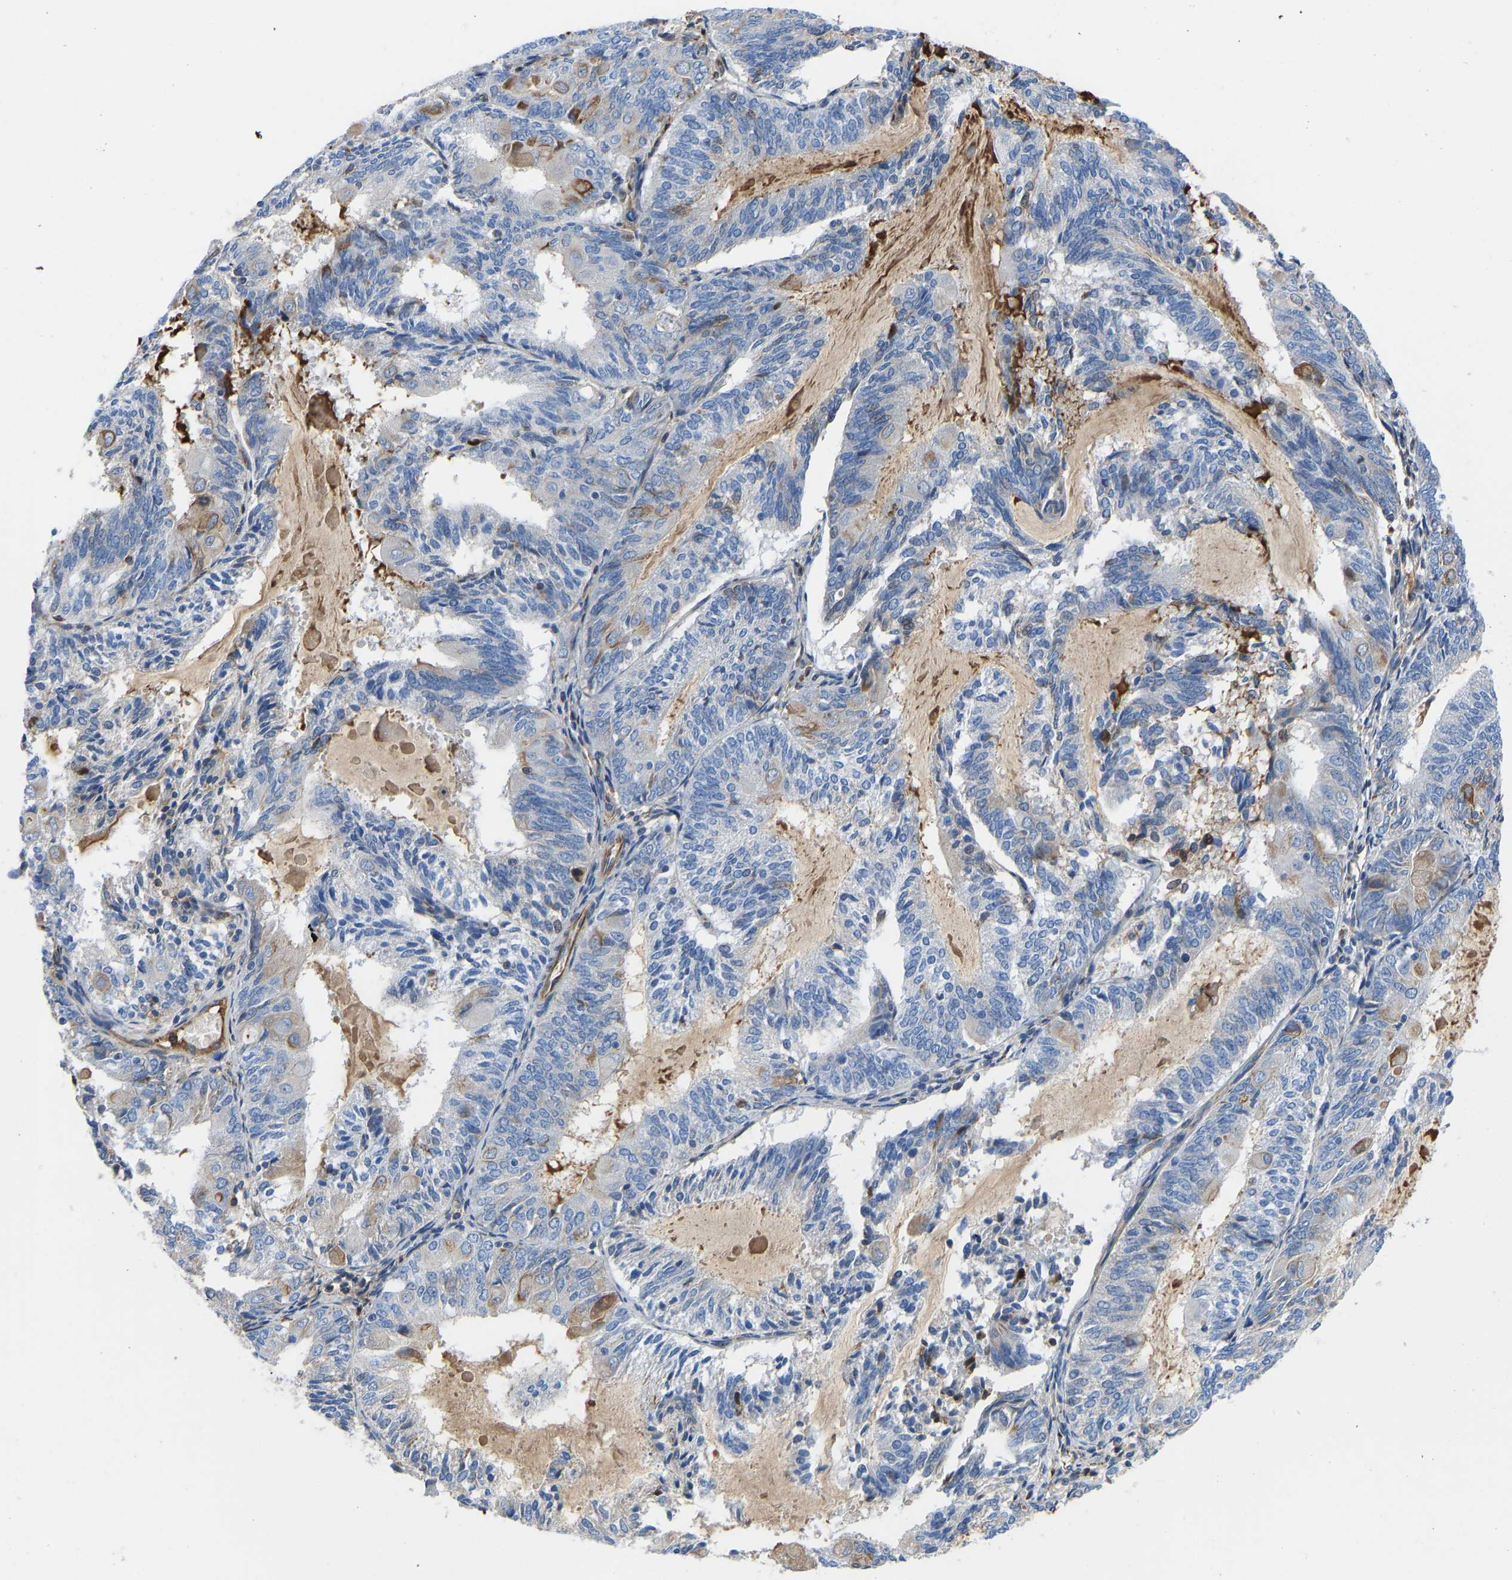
{"staining": {"intensity": "negative", "quantity": "none", "location": "none"}, "tissue": "endometrial cancer", "cell_type": "Tumor cells", "image_type": "cancer", "snomed": [{"axis": "morphology", "description": "Adenocarcinoma, NOS"}, {"axis": "topography", "description": "Endometrium"}], "caption": "Tumor cells show no significant staining in endometrial adenocarcinoma.", "gene": "HSPG2", "patient": {"sex": "female", "age": 81}}